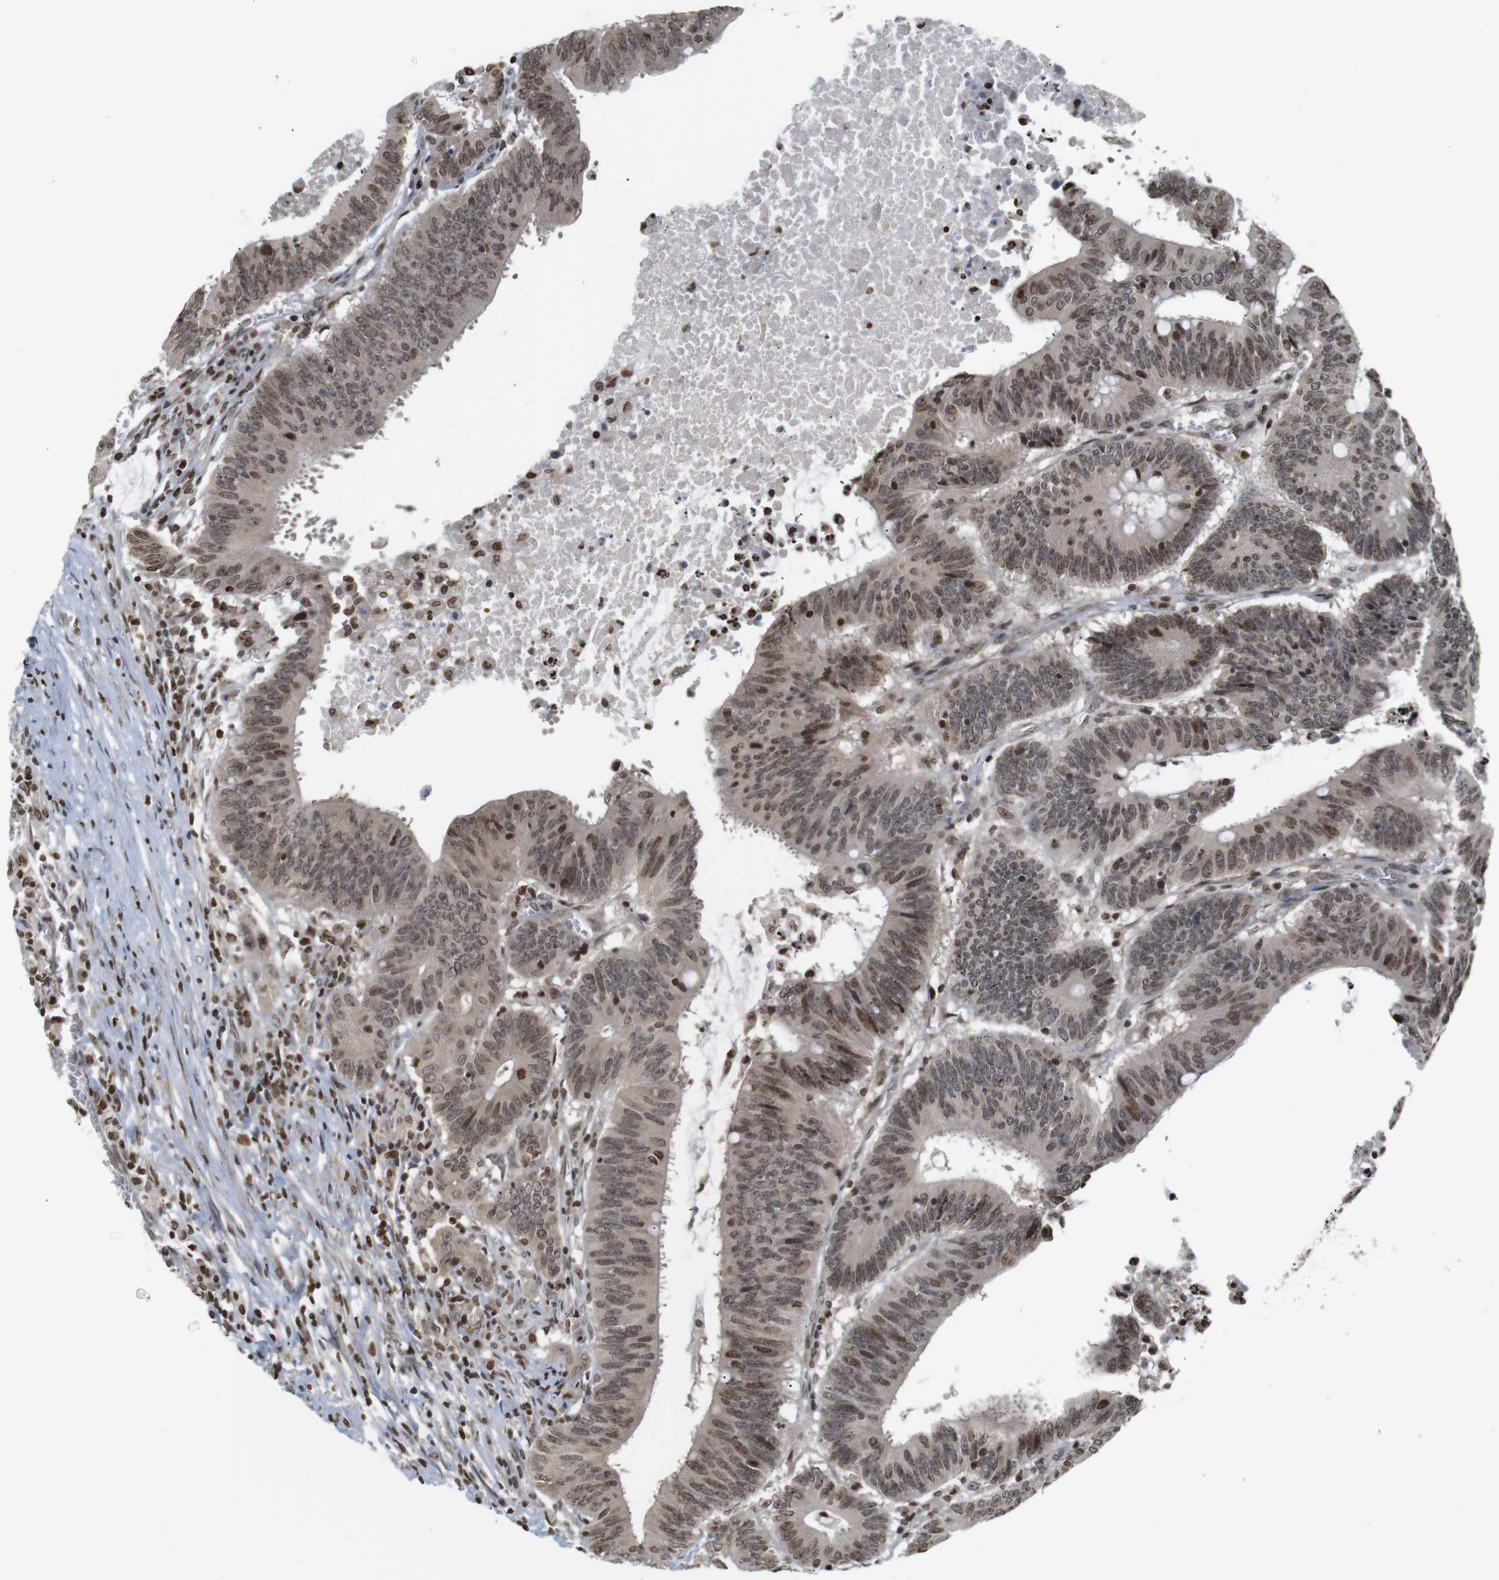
{"staining": {"intensity": "weak", "quantity": "25%-75%", "location": "cytoplasmic/membranous,nuclear"}, "tissue": "colorectal cancer", "cell_type": "Tumor cells", "image_type": "cancer", "snomed": [{"axis": "morphology", "description": "Adenocarcinoma, NOS"}, {"axis": "topography", "description": "Colon"}], "caption": "Protein staining by IHC reveals weak cytoplasmic/membranous and nuclear staining in about 25%-75% of tumor cells in colorectal cancer (adenocarcinoma).", "gene": "MBD1", "patient": {"sex": "male", "age": 45}}